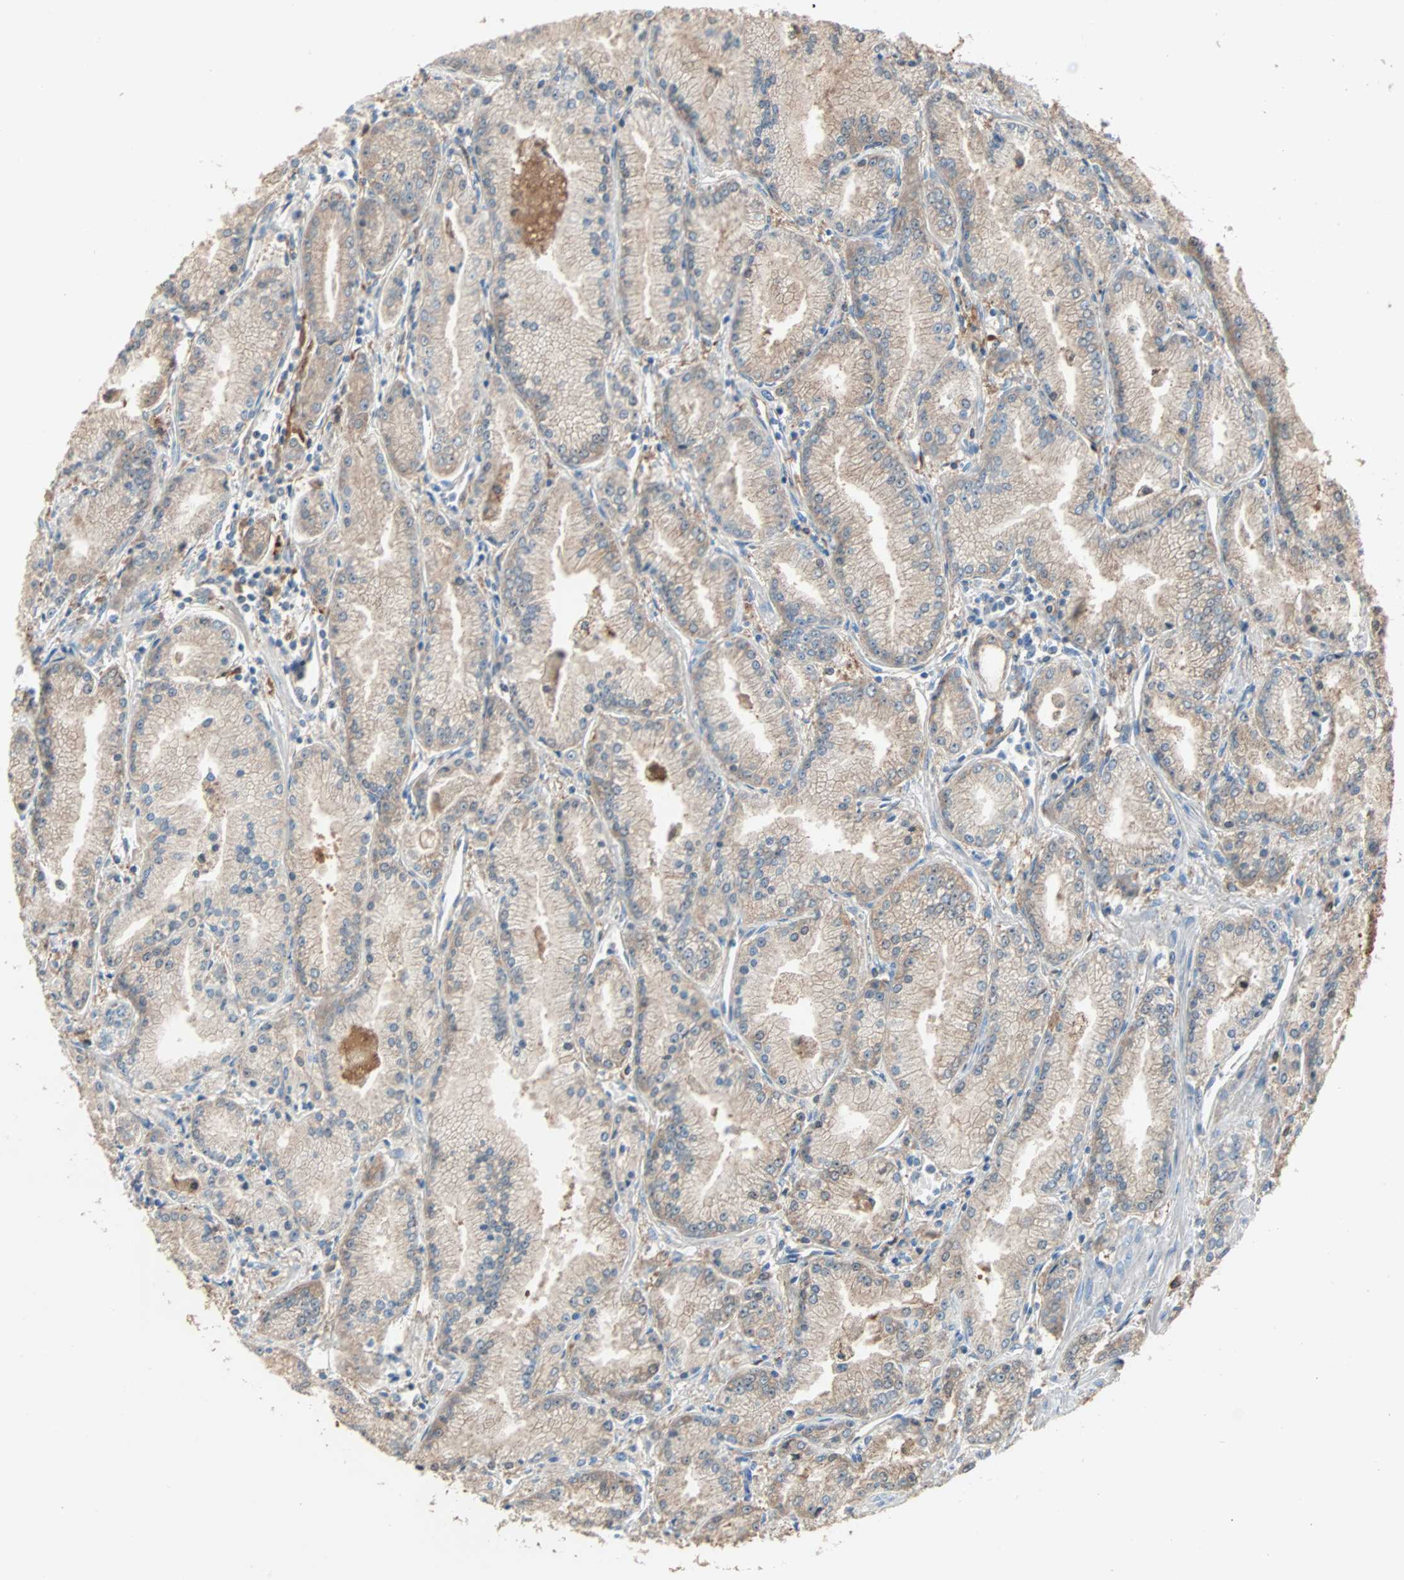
{"staining": {"intensity": "weak", "quantity": "25%-75%", "location": "cytoplasmic/membranous"}, "tissue": "prostate cancer", "cell_type": "Tumor cells", "image_type": "cancer", "snomed": [{"axis": "morphology", "description": "Adenocarcinoma, High grade"}, {"axis": "topography", "description": "Prostate"}], "caption": "A histopathology image of prostate cancer (adenocarcinoma (high-grade)) stained for a protein exhibits weak cytoplasmic/membranous brown staining in tumor cells. The staining is performed using DAB brown chromogen to label protein expression. The nuclei are counter-stained blue using hematoxylin.", "gene": "PRDX1", "patient": {"sex": "male", "age": 61}}